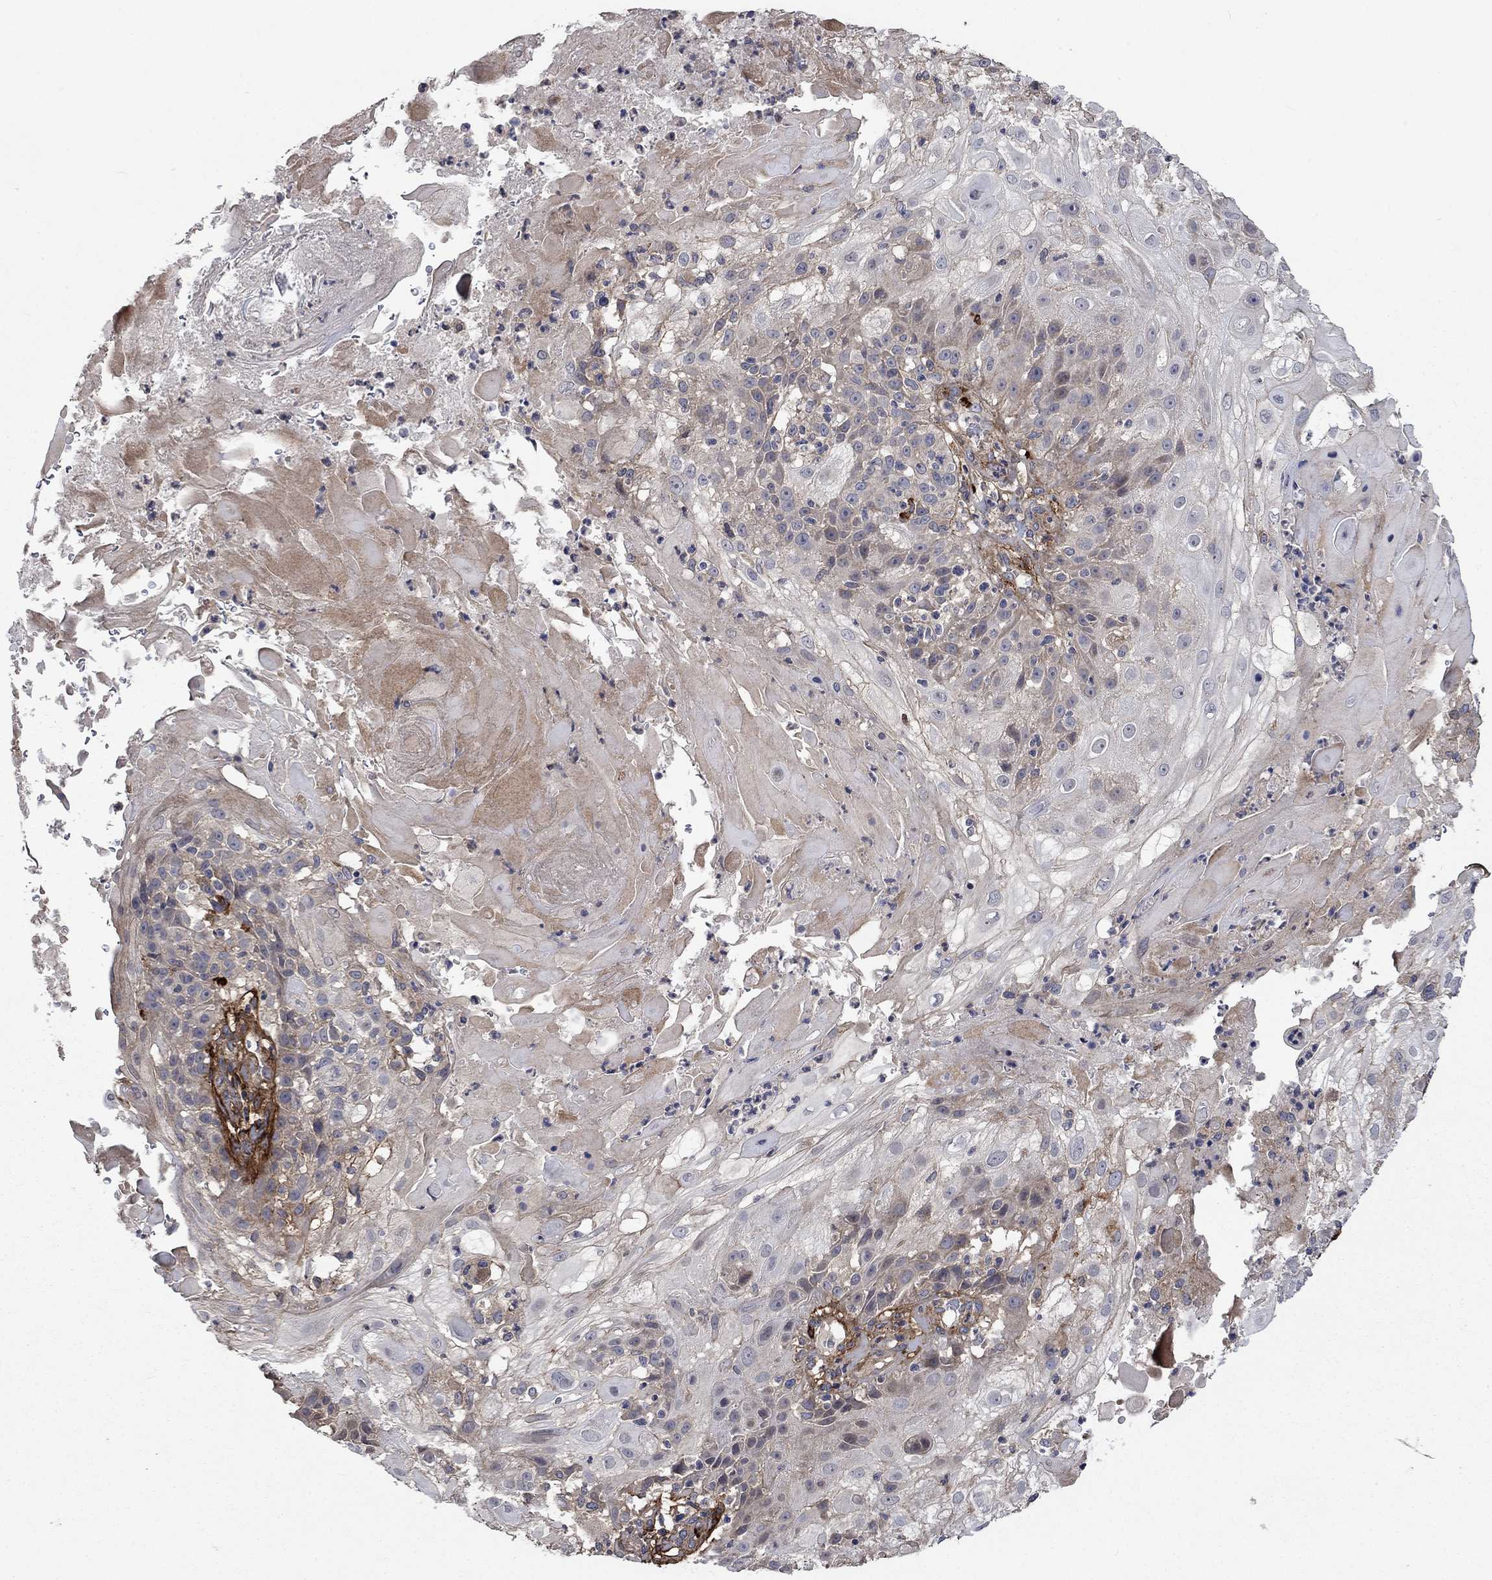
{"staining": {"intensity": "moderate", "quantity": "<25%", "location": "cytoplasmic/membranous"}, "tissue": "skin cancer", "cell_type": "Tumor cells", "image_type": "cancer", "snomed": [{"axis": "morphology", "description": "Normal tissue, NOS"}, {"axis": "morphology", "description": "Squamous cell carcinoma, NOS"}, {"axis": "topography", "description": "Skin"}], "caption": "Skin cancer tissue displays moderate cytoplasmic/membranous expression in approximately <25% of tumor cells", "gene": "VCAN", "patient": {"sex": "female", "age": 83}}